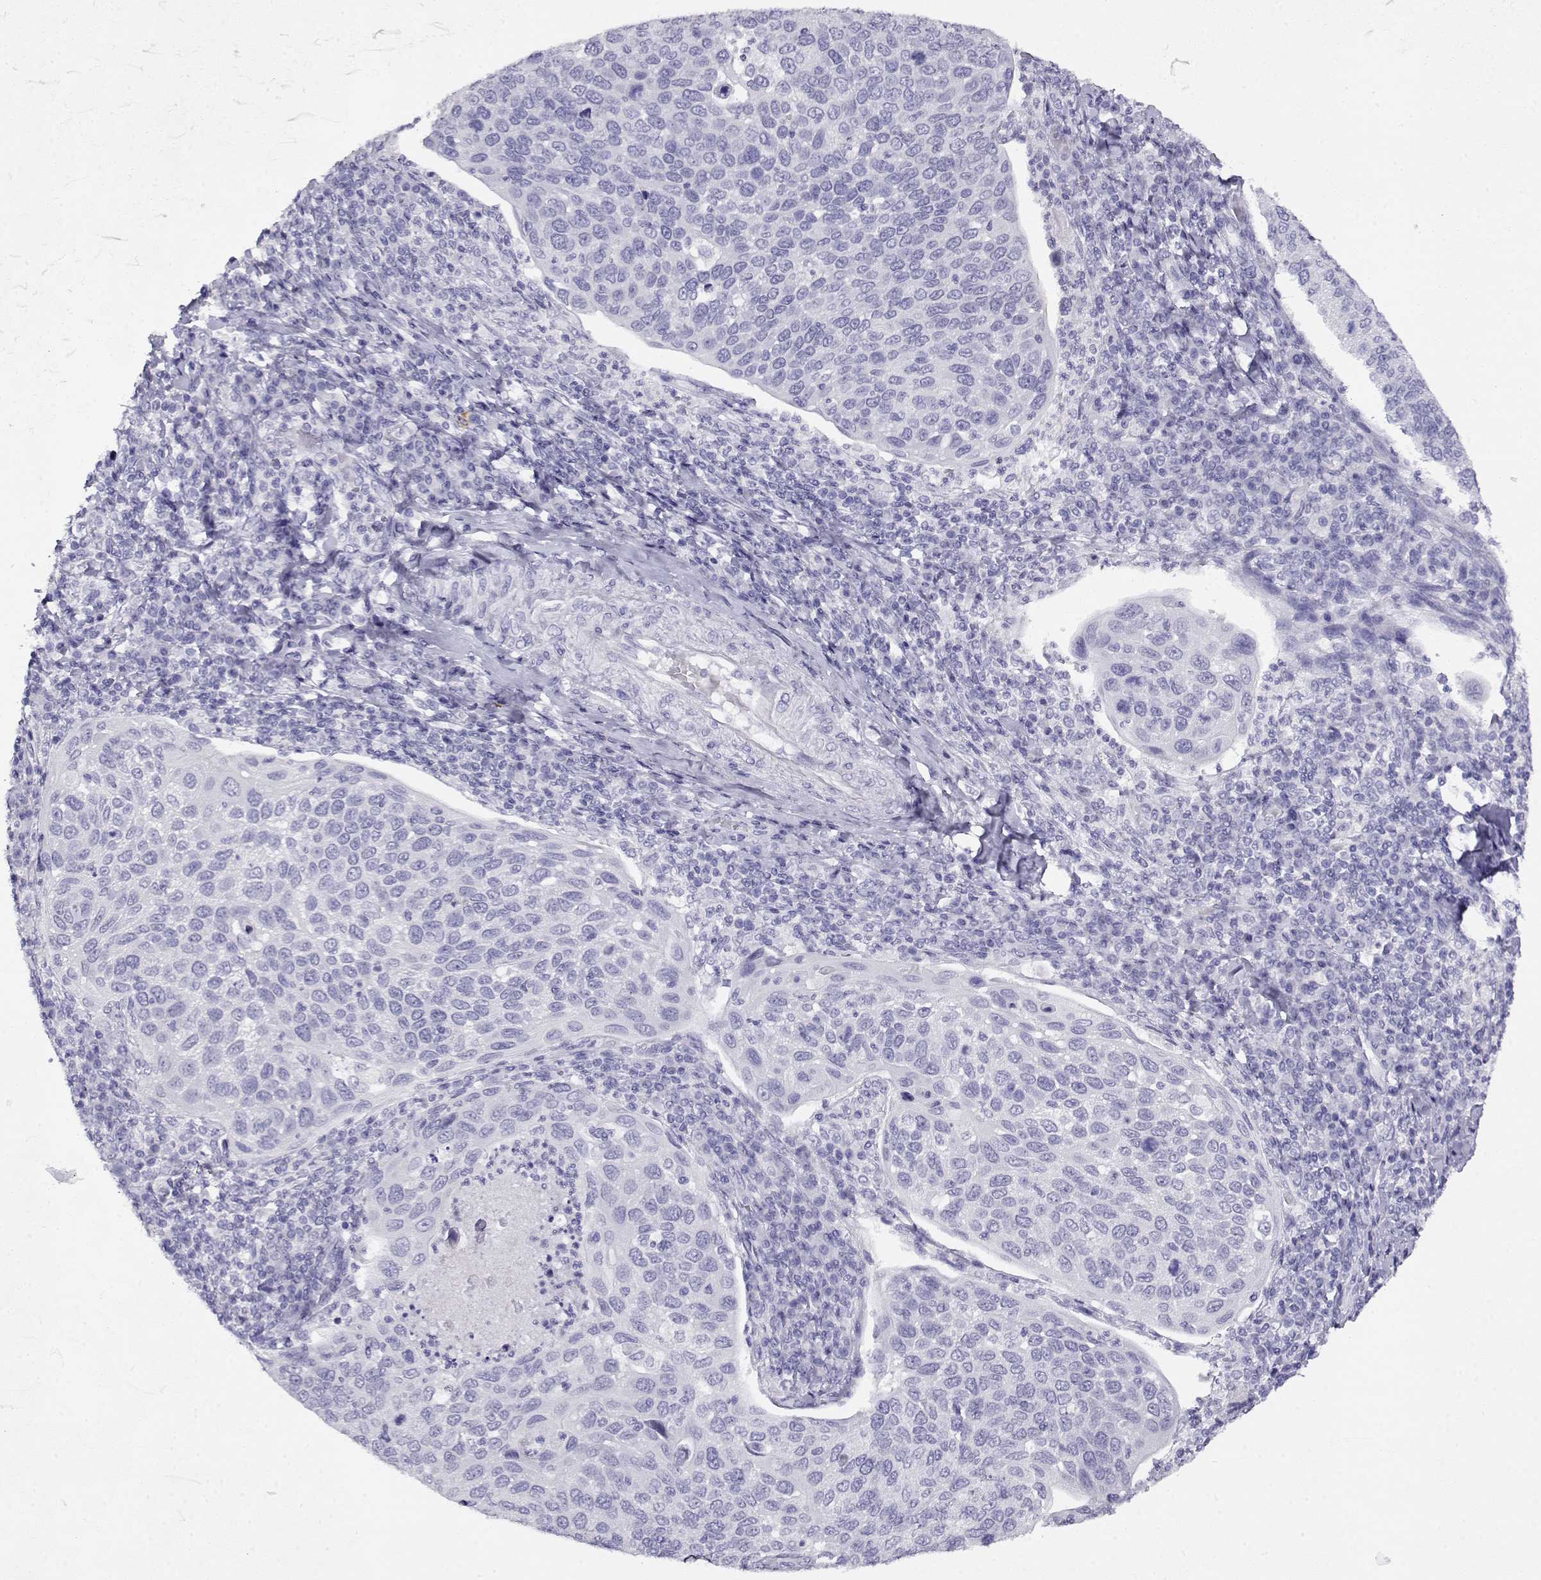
{"staining": {"intensity": "negative", "quantity": "none", "location": "none"}, "tissue": "cervical cancer", "cell_type": "Tumor cells", "image_type": "cancer", "snomed": [{"axis": "morphology", "description": "Squamous cell carcinoma, NOS"}, {"axis": "topography", "description": "Cervix"}], "caption": "A micrograph of squamous cell carcinoma (cervical) stained for a protein displays no brown staining in tumor cells.", "gene": "CABS1", "patient": {"sex": "female", "age": 54}}